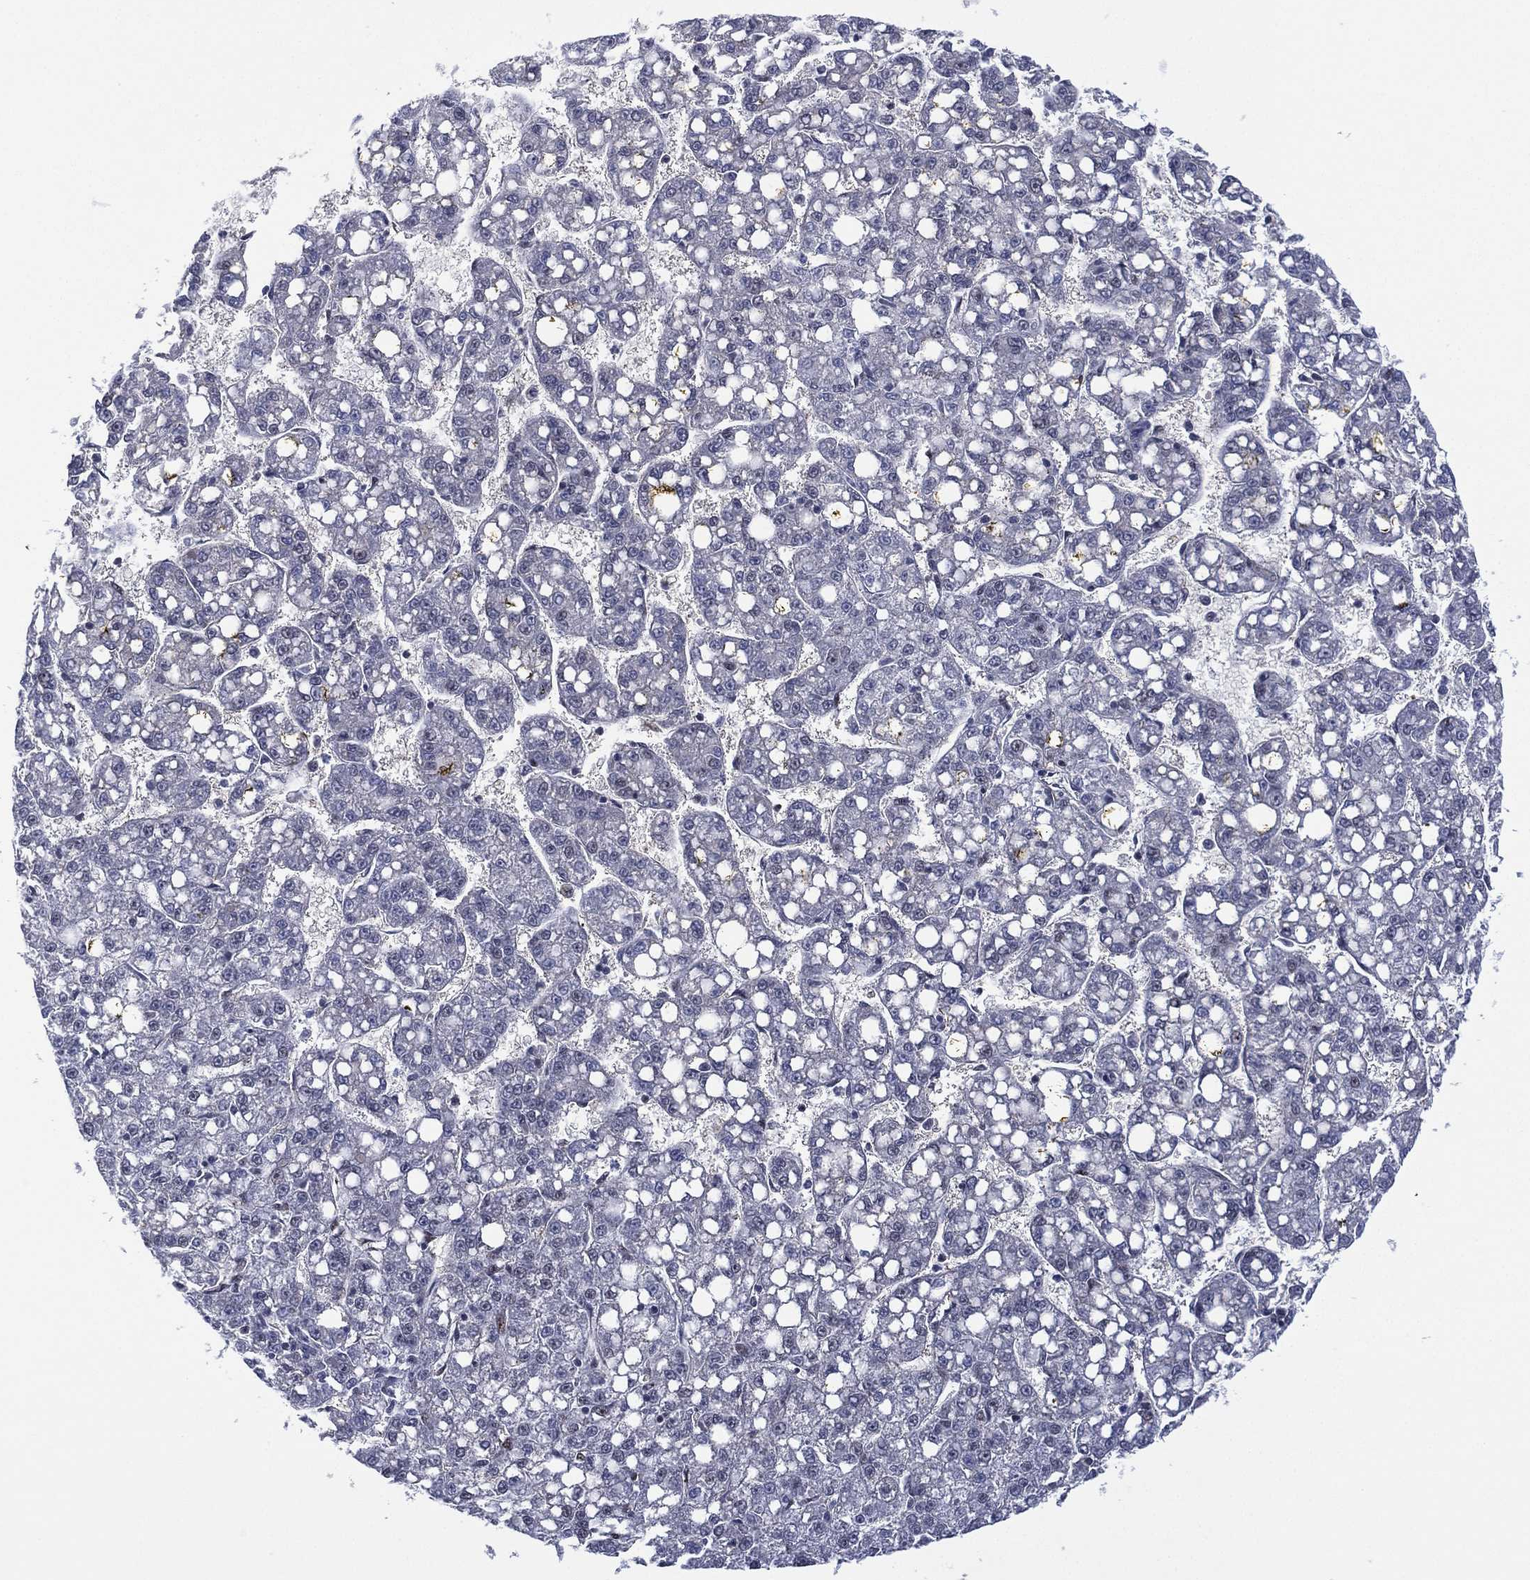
{"staining": {"intensity": "negative", "quantity": "none", "location": "none"}, "tissue": "liver cancer", "cell_type": "Tumor cells", "image_type": "cancer", "snomed": [{"axis": "morphology", "description": "Carcinoma, Hepatocellular, NOS"}, {"axis": "topography", "description": "Liver"}], "caption": "Tumor cells show no significant expression in liver hepatocellular carcinoma. (Brightfield microscopy of DAB (3,3'-diaminobenzidine) IHC at high magnification).", "gene": "GSE1", "patient": {"sex": "female", "age": 65}}